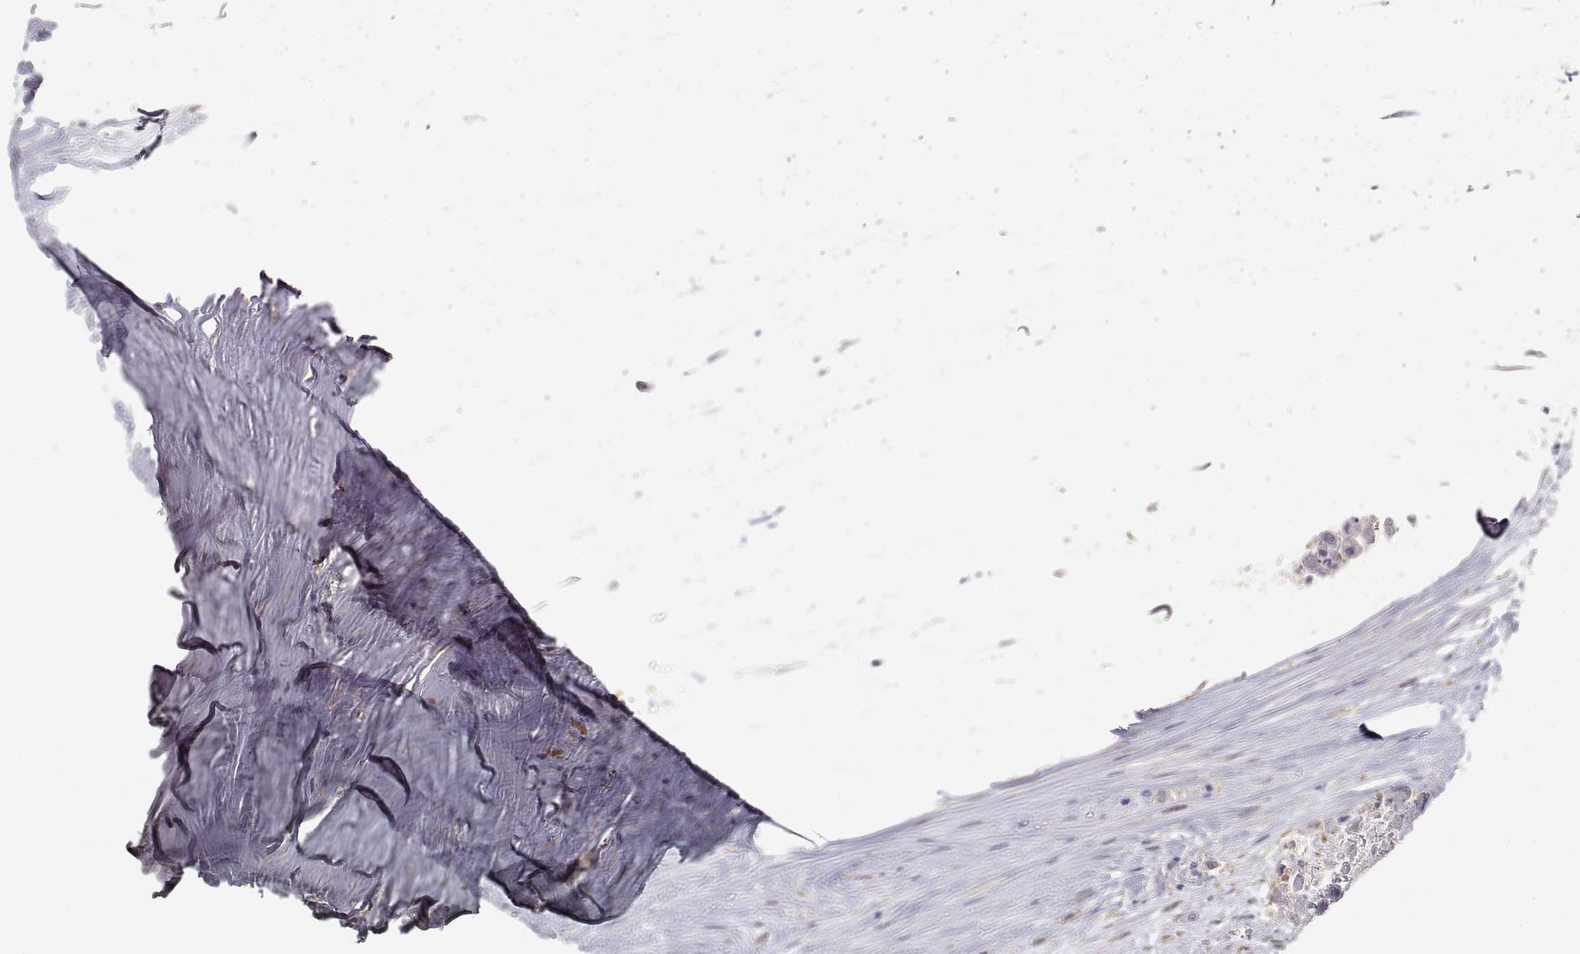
{"staining": {"intensity": "weak", "quantity": ">75%", "location": "cytoplasmic/membranous"}, "tissue": "colorectal cancer", "cell_type": "Tumor cells", "image_type": "cancer", "snomed": [{"axis": "morphology", "description": "Adenocarcinoma, NOS"}, {"axis": "topography", "description": "Colon"}], "caption": "This photomicrograph exhibits IHC staining of human adenocarcinoma (colorectal), with low weak cytoplasmic/membranous positivity in approximately >75% of tumor cells.", "gene": "HSP90AB1", "patient": {"sex": "female", "age": 48}}